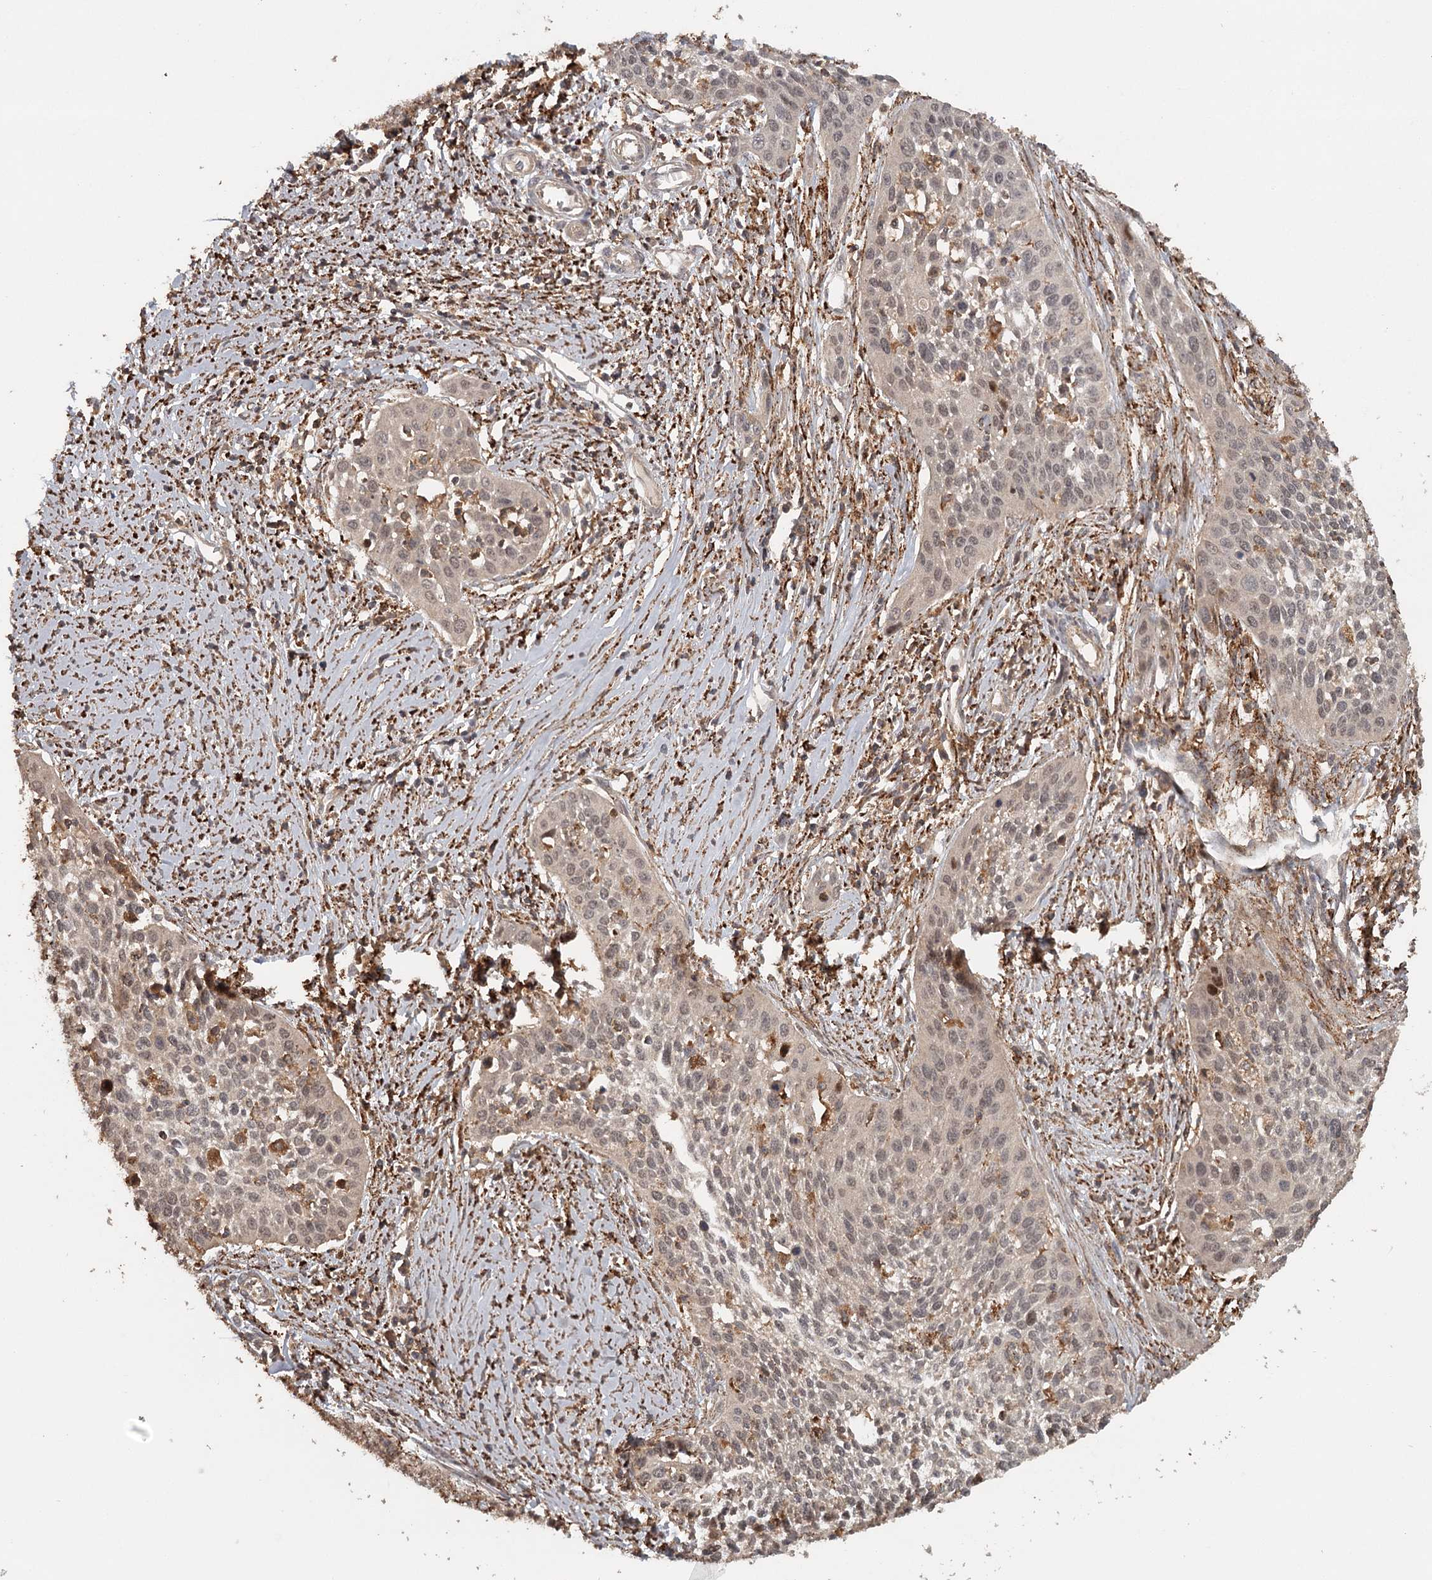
{"staining": {"intensity": "negative", "quantity": "none", "location": "none"}, "tissue": "cervical cancer", "cell_type": "Tumor cells", "image_type": "cancer", "snomed": [{"axis": "morphology", "description": "Squamous cell carcinoma, NOS"}, {"axis": "topography", "description": "Cervix"}], "caption": "Immunohistochemistry (IHC) of cervical cancer reveals no expression in tumor cells. (DAB (3,3'-diaminobenzidine) IHC with hematoxylin counter stain).", "gene": "FAXC", "patient": {"sex": "female", "age": 34}}